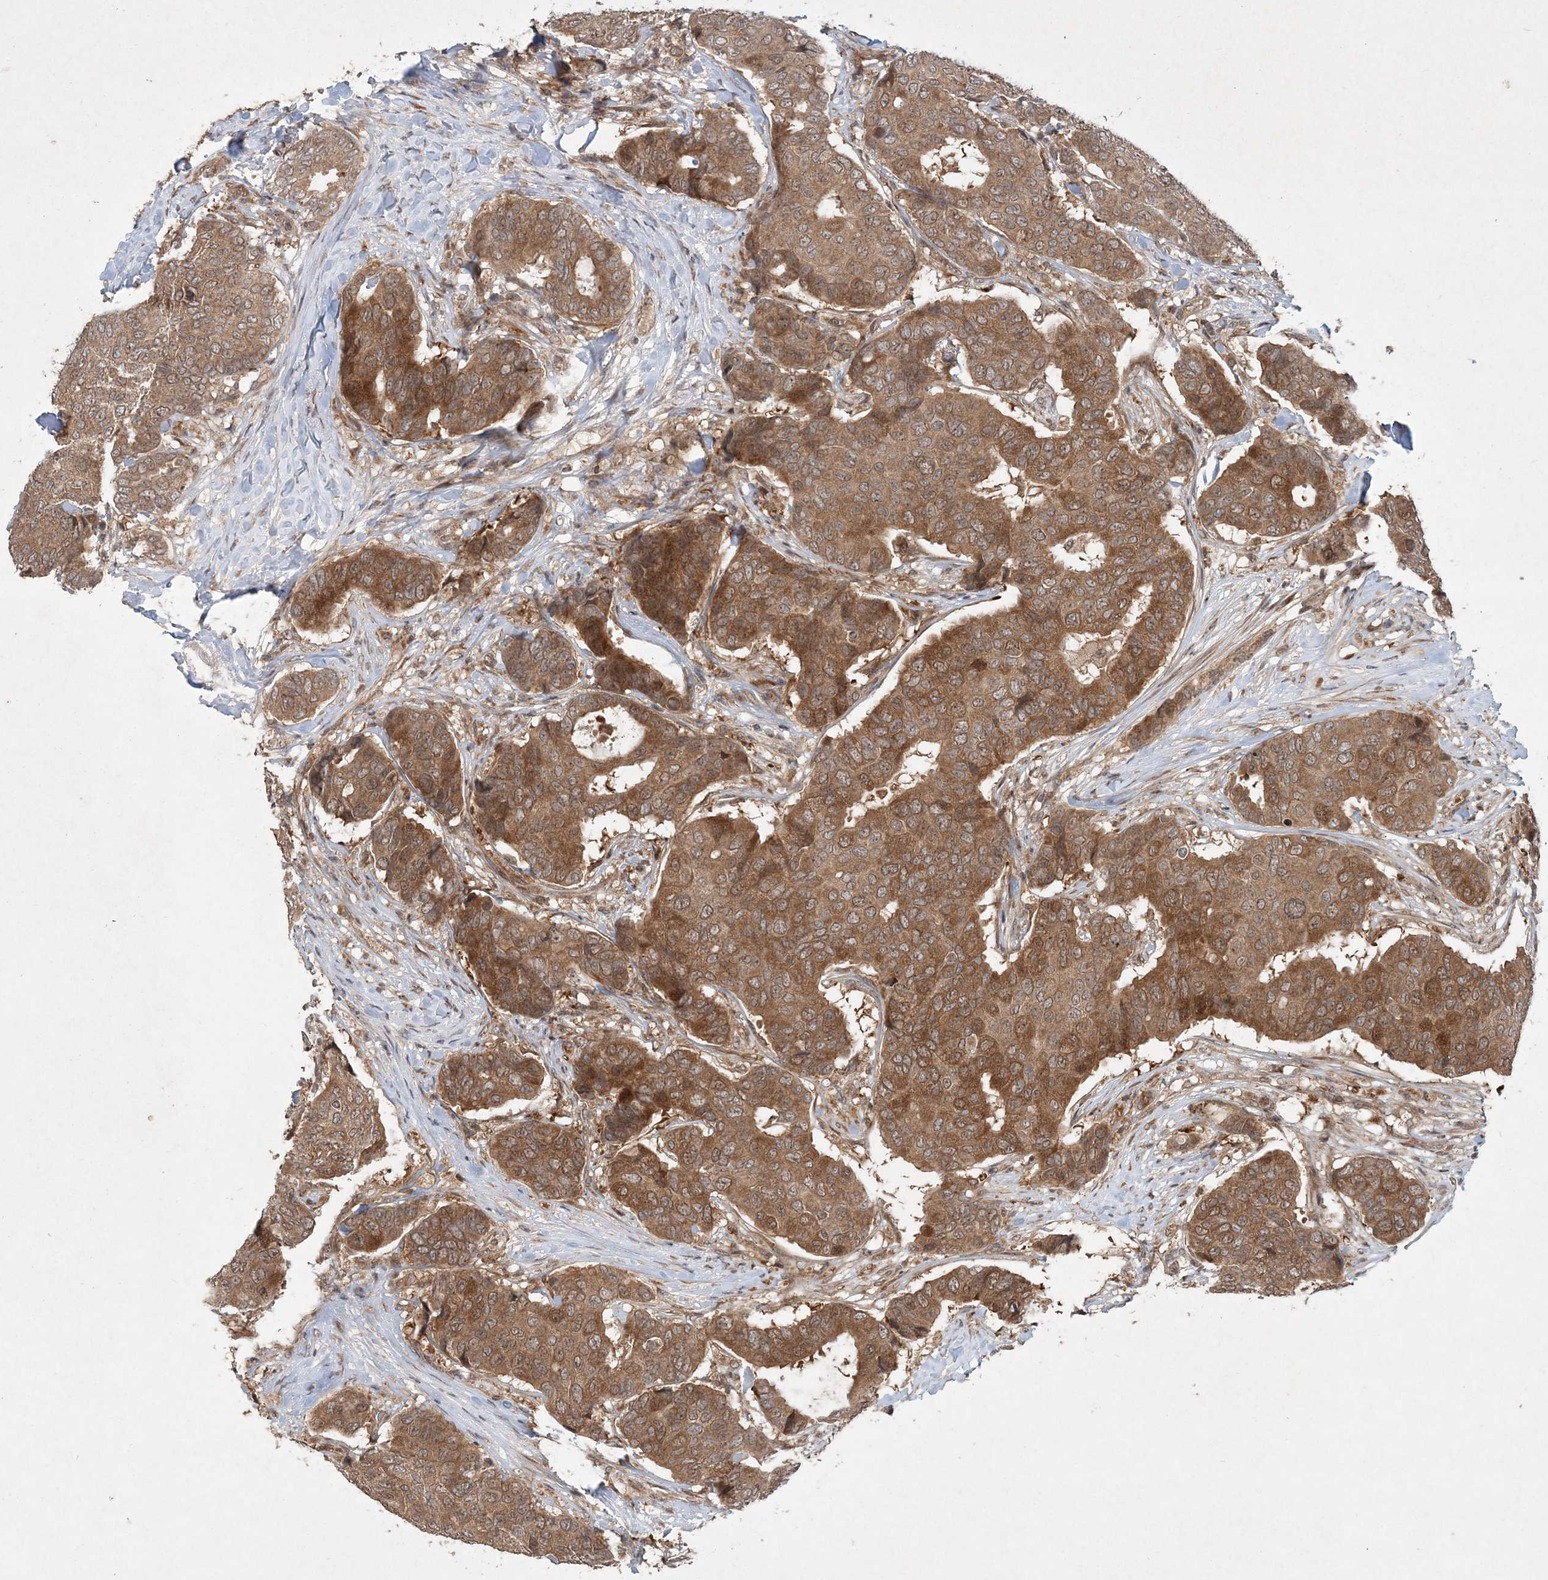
{"staining": {"intensity": "moderate", "quantity": ">75%", "location": "cytoplasmic/membranous"}, "tissue": "breast cancer", "cell_type": "Tumor cells", "image_type": "cancer", "snomed": [{"axis": "morphology", "description": "Duct carcinoma"}, {"axis": "topography", "description": "Breast"}], "caption": "Immunohistochemical staining of human breast cancer (infiltrating ductal carcinoma) exhibits medium levels of moderate cytoplasmic/membranous protein expression in about >75% of tumor cells. The staining was performed using DAB to visualize the protein expression in brown, while the nuclei were stained in blue with hematoxylin (Magnification: 20x).", "gene": "UBR3", "patient": {"sex": "female", "age": 75}}